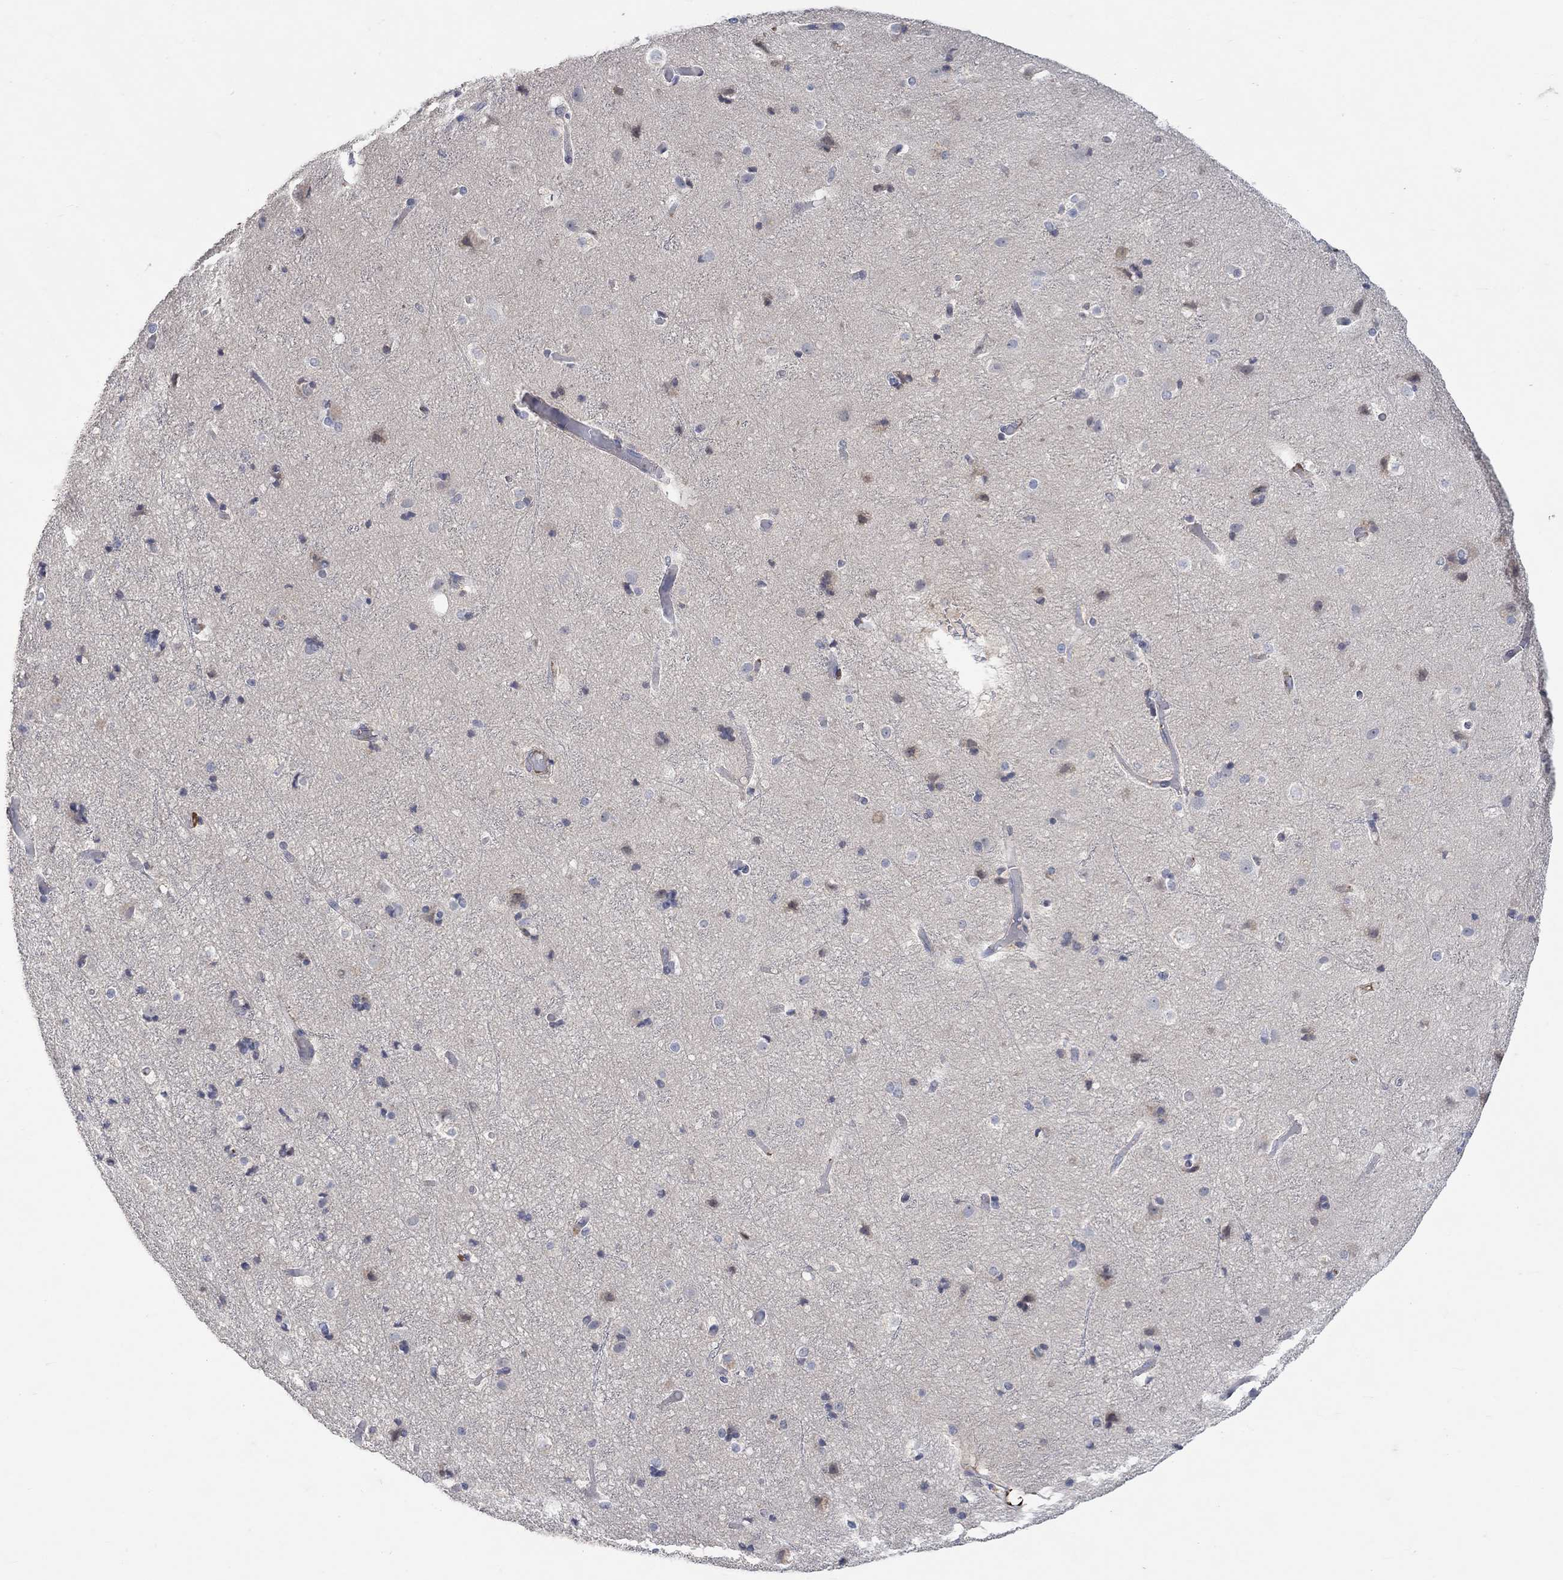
{"staining": {"intensity": "negative", "quantity": "none", "location": "none"}, "tissue": "cerebral cortex", "cell_type": "Endothelial cells", "image_type": "normal", "snomed": [{"axis": "morphology", "description": "Normal tissue, NOS"}, {"axis": "topography", "description": "Cerebral cortex"}], "caption": "This image is of unremarkable cerebral cortex stained with immunohistochemistry (IHC) to label a protein in brown with the nuclei are counter-stained blue. There is no staining in endothelial cells.", "gene": "MSTN", "patient": {"sex": "female", "age": 52}}